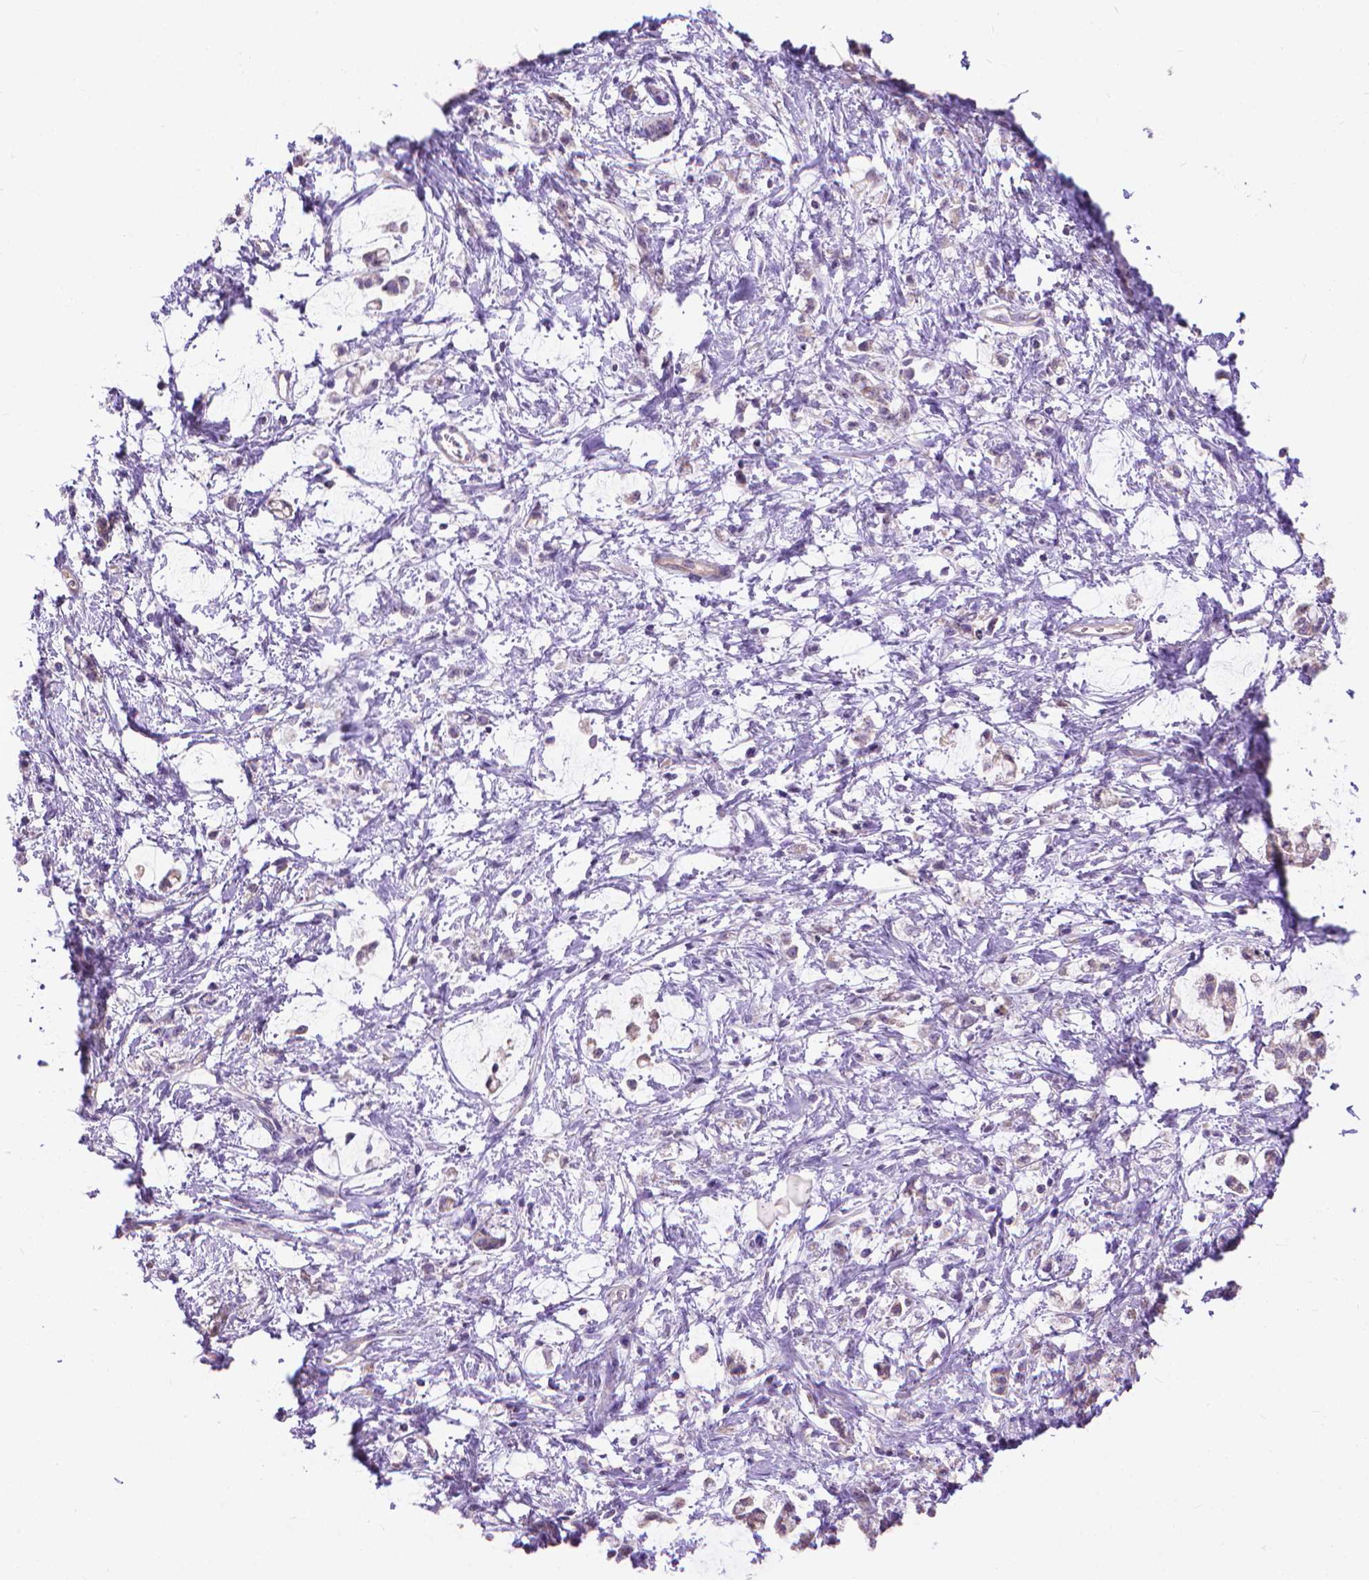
{"staining": {"intensity": "negative", "quantity": "none", "location": "none"}, "tissue": "stomach cancer", "cell_type": "Tumor cells", "image_type": "cancer", "snomed": [{"axis": "morphology", "description": "Adenocarcinoma, NOS"}, {"axis": "topography", "description": "Stomach"}], "caption": "Tumor cells are negative for brown protein staining in stomach adenocarcinoma.", "gene": "SYN1", "patient": {"sex": "female", "age": 60}}